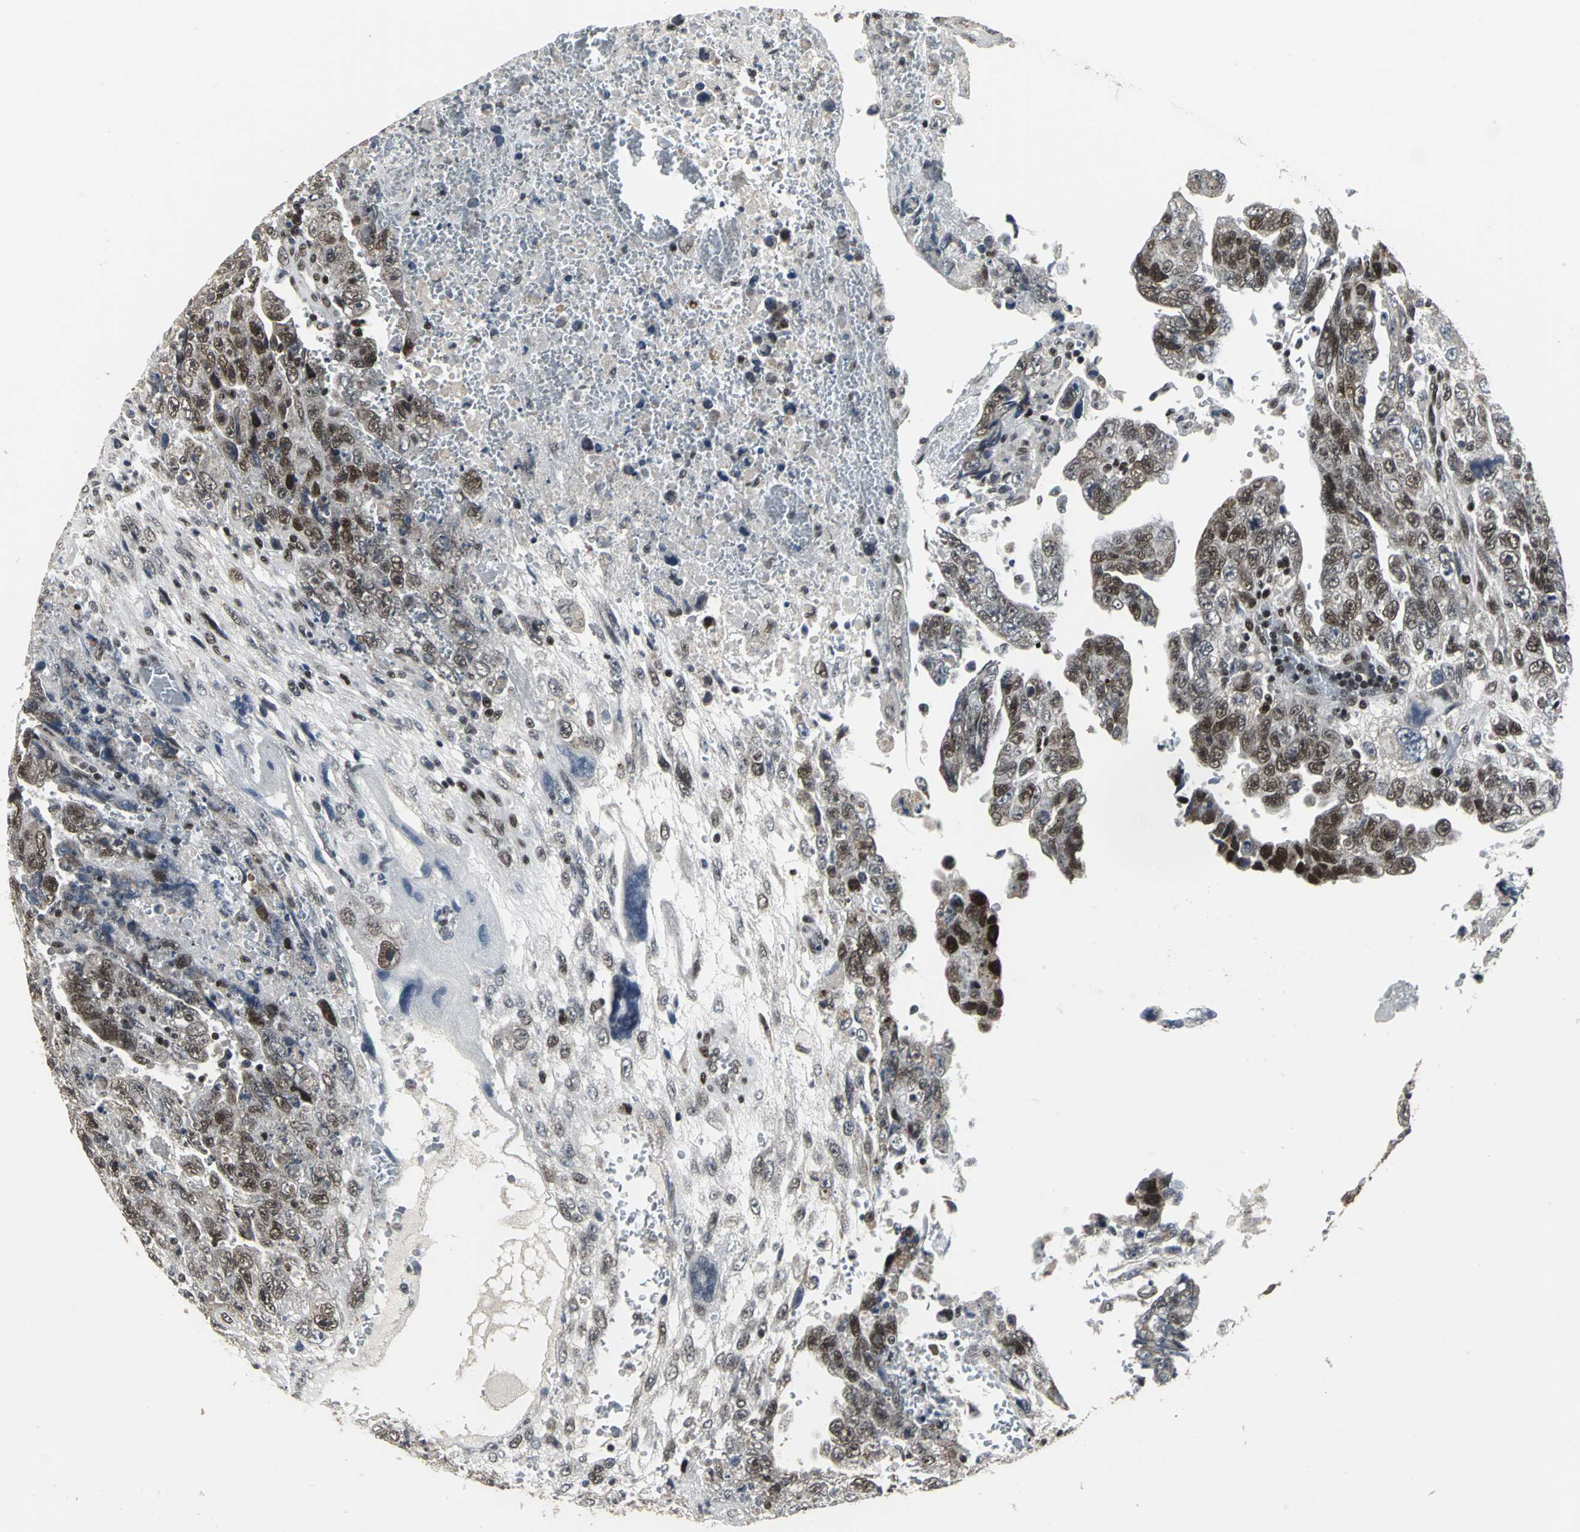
{"staining": {"intensity": "strong", "quantity": "25%-75%", "location": "nuclear"}, "tissue": "testis cancer", "cell_type": "Tumor cells", "image_type": "cancer", "snomed": [{"axis": "morphology", "description": "Carcinoma, Embryonal, NOS"}, {"axis": "topography", "description": "Testis"}], "caption": "Tumor cells show strong nuclear staining in about 25%-75% of cells in testis cancer (embryonal carcinoma).", "gene": "SRF", "patient": {"sex": "male", "age": 28}}